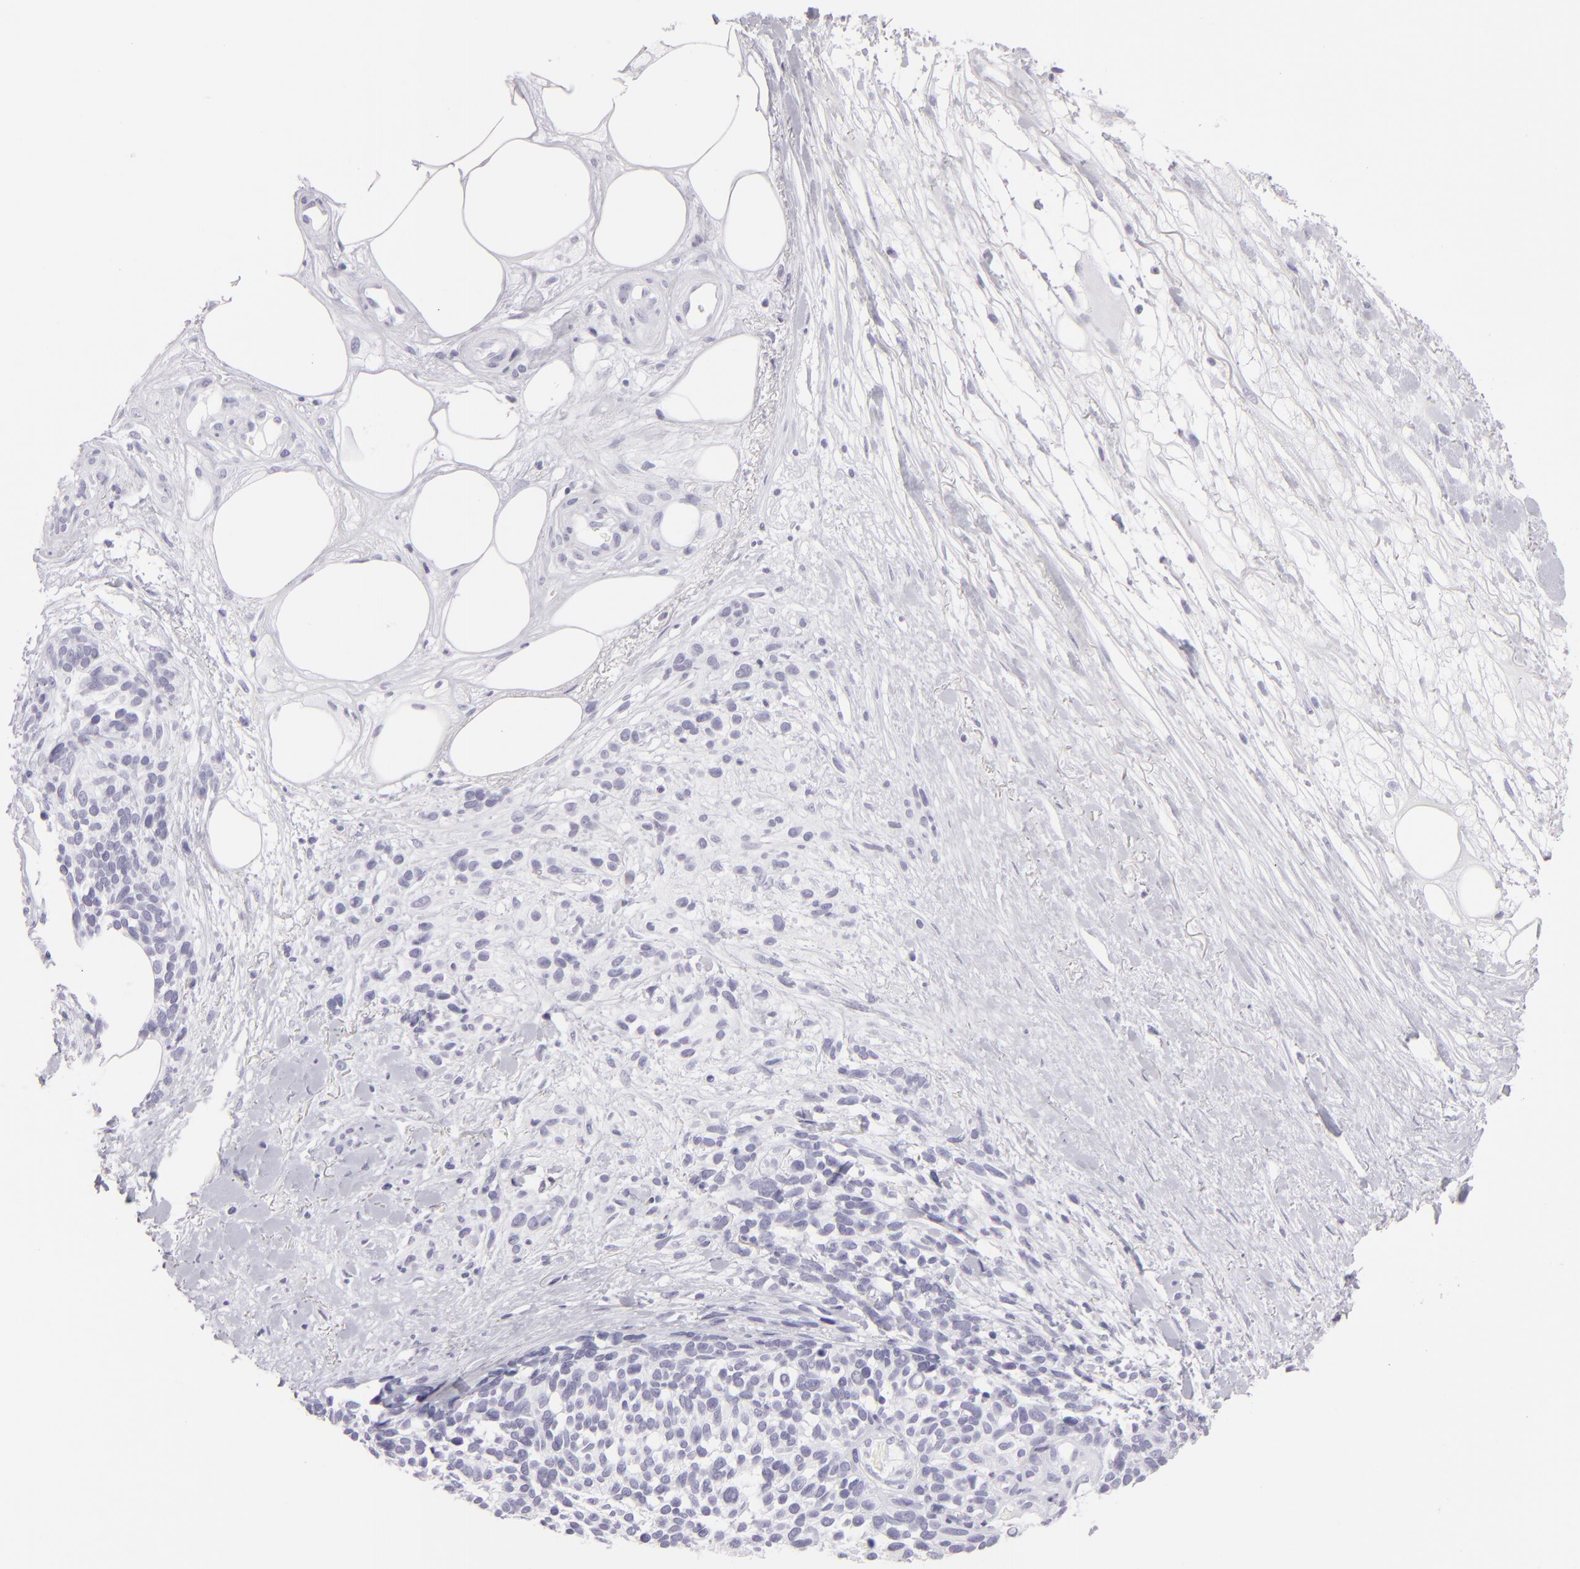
{"staining": {"intensity": "negative", "quantity": "none", "location": "none"}, "tissue": "melanoma", "cell_type": "Tumor cells", "image_type": "cancer", "snomed": [{"axis": "morphology", "description": "Malignant melanoma, NOS"}, {"axis": "topography", "description": "Skin"}], "caption": "The micrograph demonstrates no significant staining in tumor cells of malignant melanoma.", "gene": "FLG", "patient": {"sex": "female", "age": 85}}